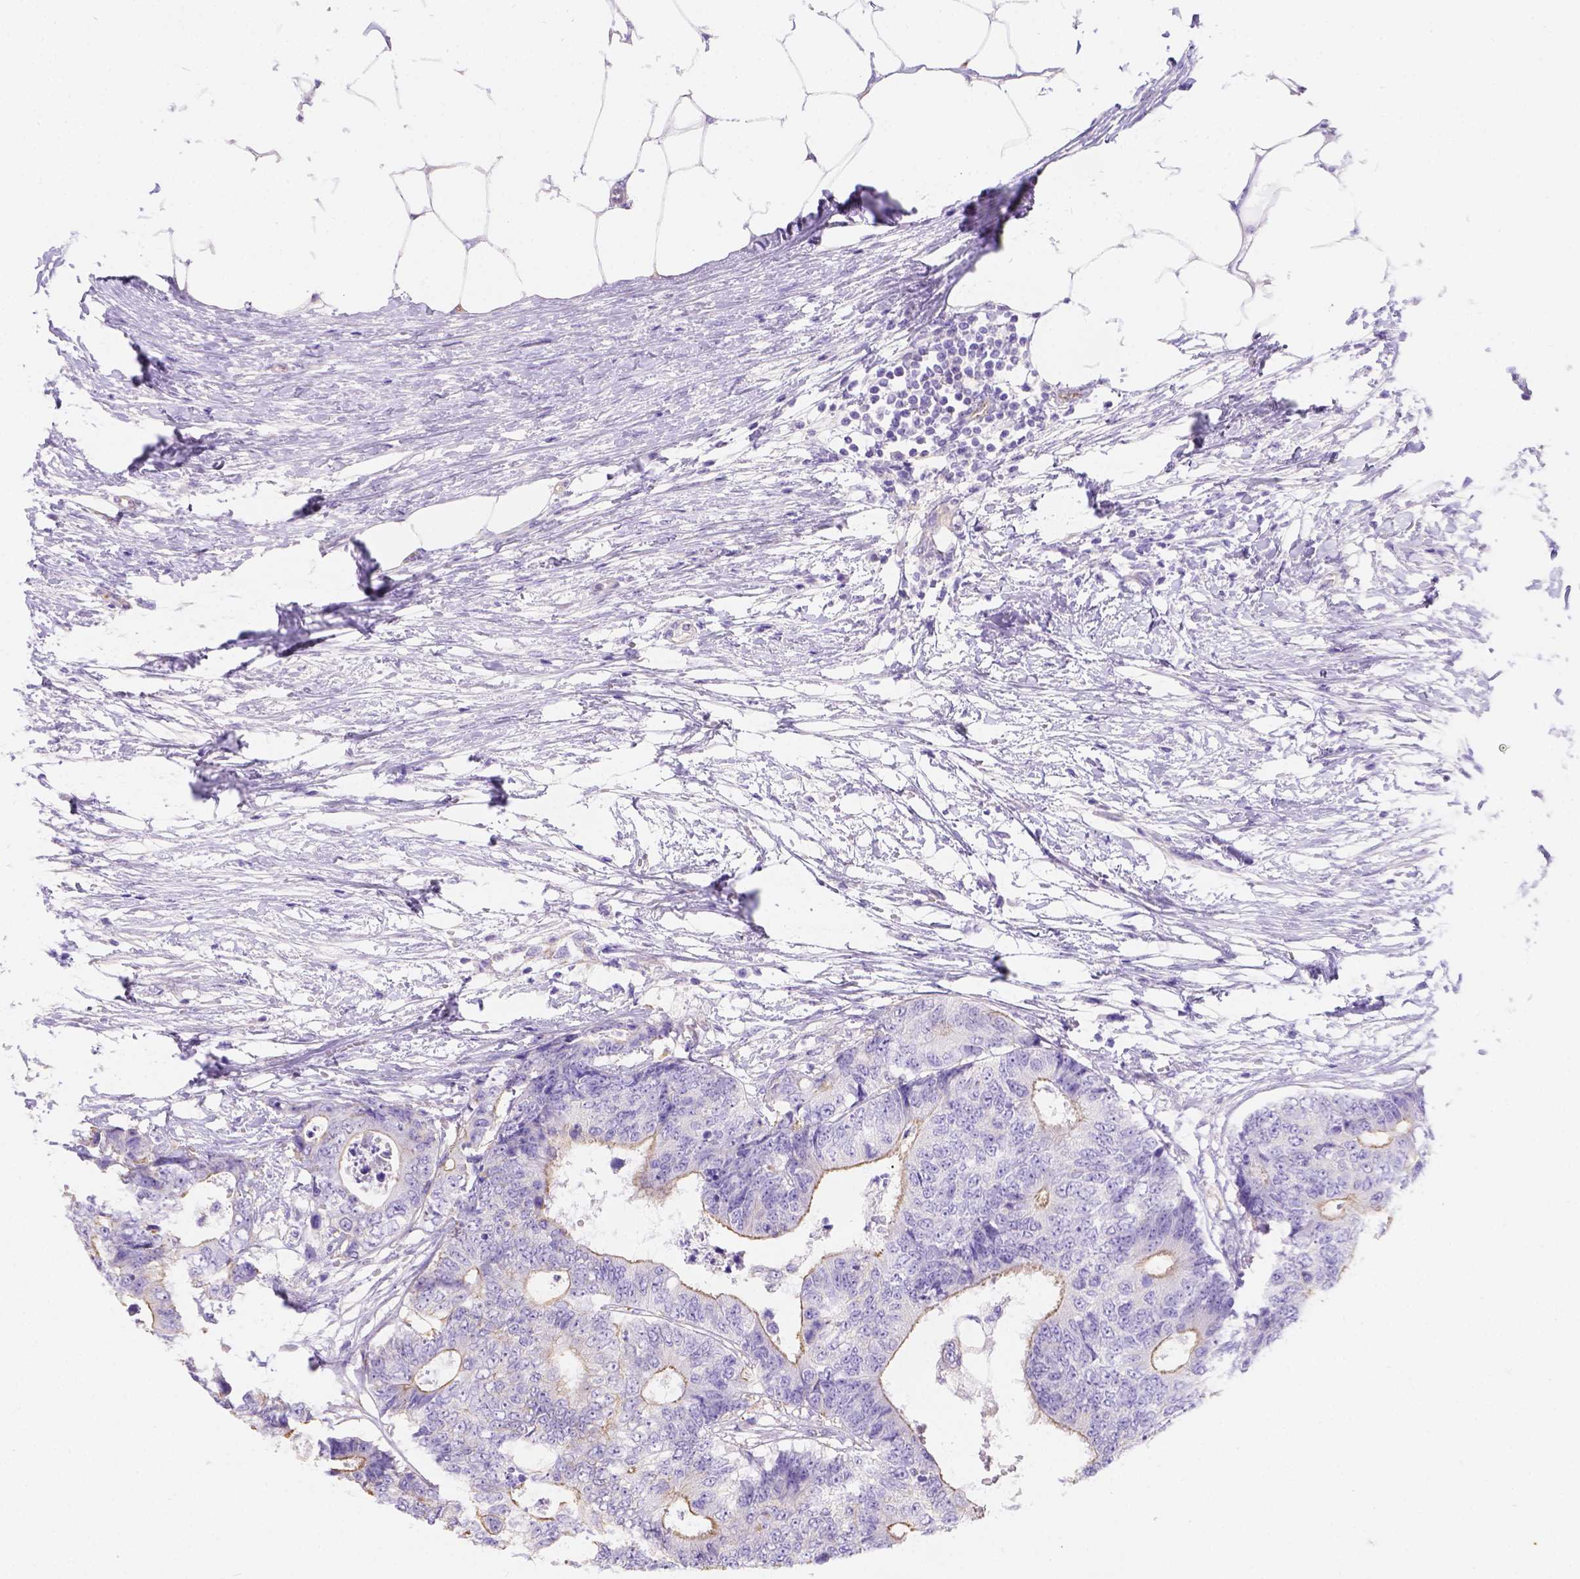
{"staining": {"intensity": "moderate", "quantity": "25%-75%", "location": "cytoplasmic/membranous"}, "tissue": "colorectal cancer", "cell_type": "Tumor cells", "image_type": "cancer", "snomed": [{"axis": "morphology", "description": "Adenocarcinoma, NOS"}, {"axis": "topography", "description": "Colon"}], "caption": "The immunohistochemical stain shows moderate cytoplasmic/membranous positivity in tumor cells of colorectal cancer tissue. (IHC, brightfield microscopy, high magnification).", "gene": "PHF7", "patient": {"sex": "female", "age": 48}}